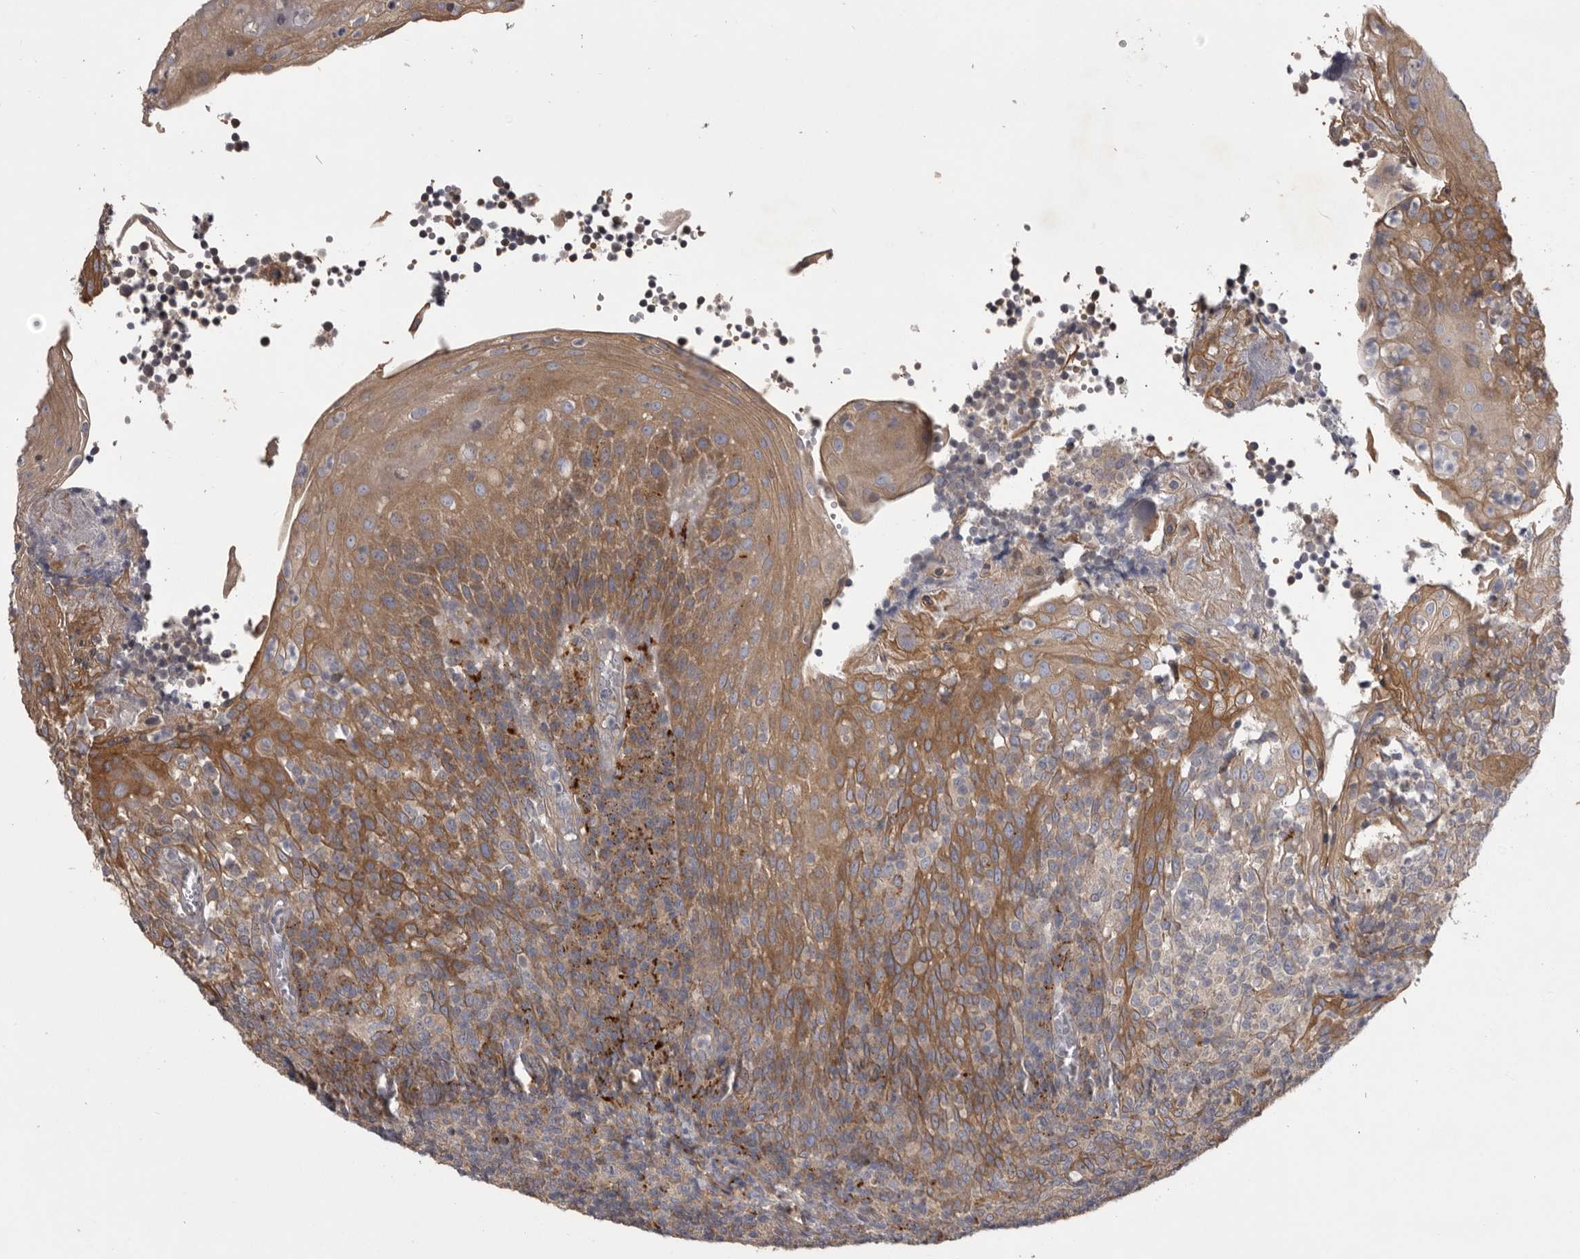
{"staining": {"intensity": "moderate", "quantity": ">75%", "location": "cytoplasmic/membranous"}, "tissue": "tonsil", "cell_type": "Germinal center cells", "image_type": "normal", "snomed": [{"axis": "morphology", "description": "Normal tissue, NOS"}, {"axis": "topography", "description": "Tonsil"}], "caption": "Immunohistochemistry (IHC) of benign human tonsil demonstrates medium levels of moderate cytoplasmic/membranous positivity in about >75% of germinal center cells. The protein of interest is stained brown, and the nuclei are stained in blue (DAB IHC with brightfield microscopy, high magnification).", "gene": "WDR47", "patient": {"sex": "female", "age": 19}}